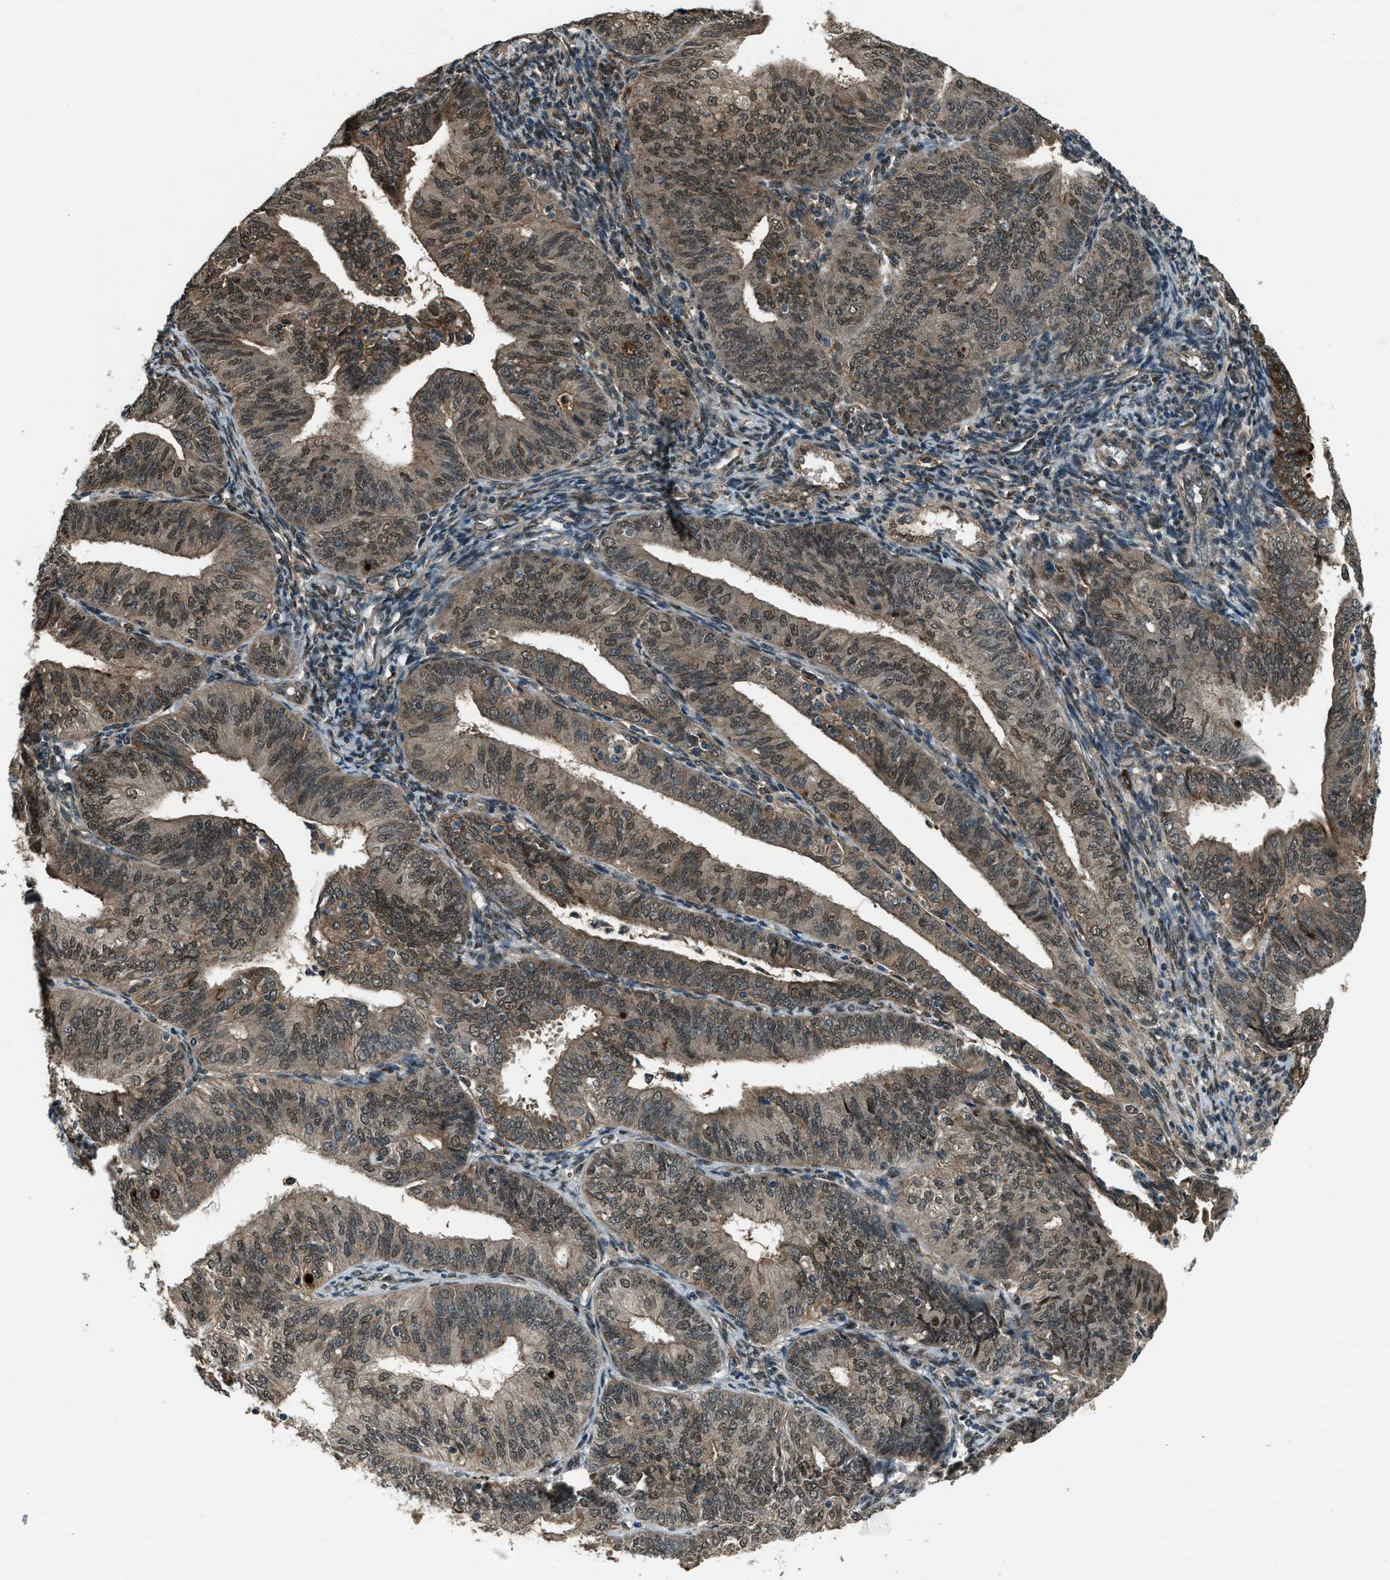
{"staining": {"intensity": "moderate", "quantity": ">75%", "location": "cytoplasmic/membranous,nuclear"}, "tissue": "endometrial cancer", "cell_type": "Tumor cells", "image_type": "cancer", "snomed": [{"axis": "morphology", "description": "Adenocarcinoma, NOS"}, {"axis": "topography", "description": "Endometrium"}], "caption": "Immunohistochemistry (IHC) staining of adenocarcinoma (endometrial), which shows medium levels of moderate cytoplasmic/membranous and nuclear positivity in about >75% of tumor cells indicating moderate cytoplasmic/membranous and nuclear protein staining. The staining was performed using DAB (brown) for protein detection and nuclei were counterstained in hematoxylin (blue).", "gene": "SVIL", "patient": {"sex": "female", "age": 58}}